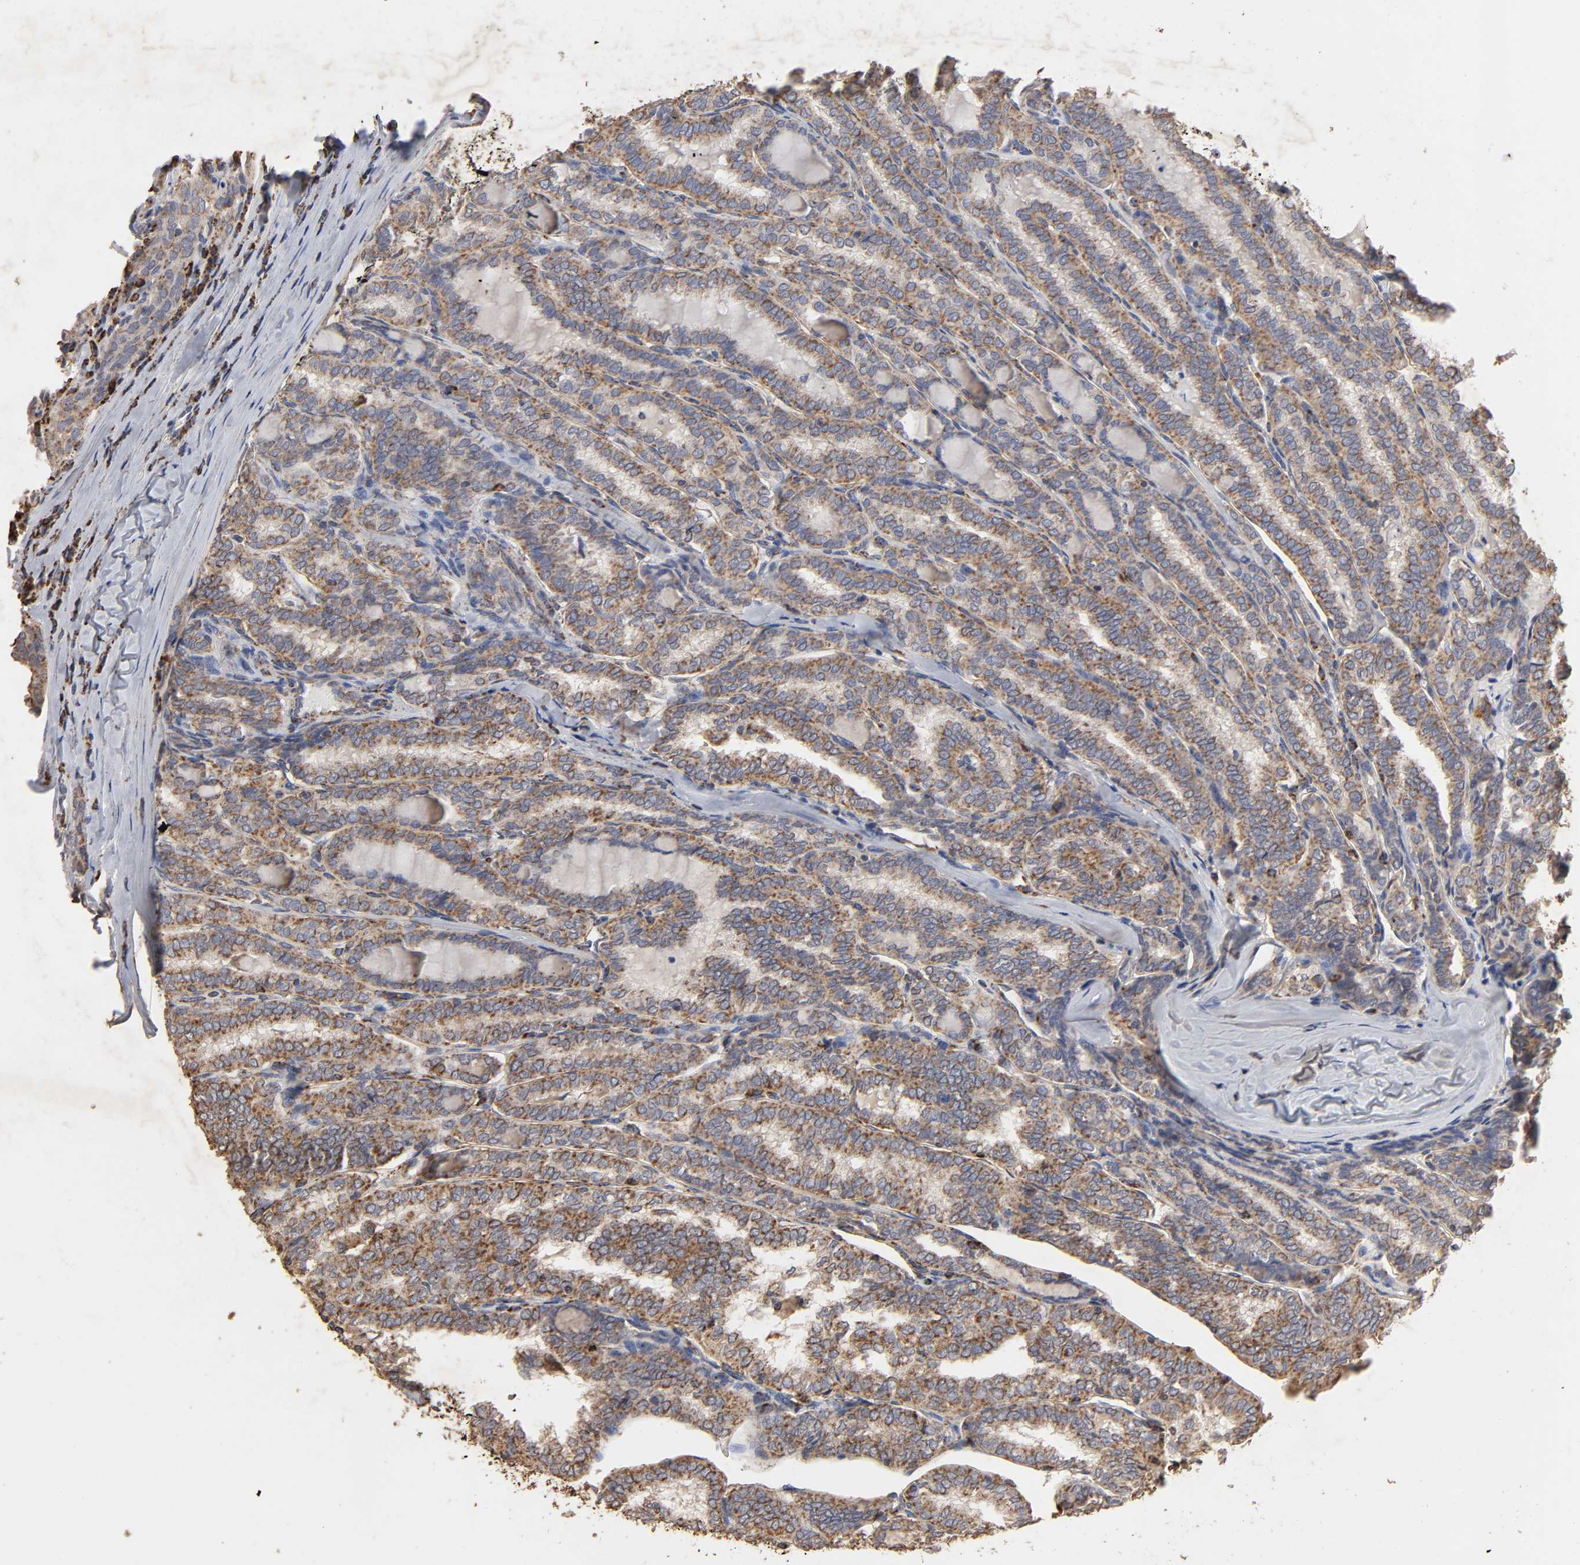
{"staining": {"intensity": "moderate", "quantity": ">75%", "location": "cytoplasmic/membranous"}, "tissue": "thyroid cancer", "cell_type": "Tumor cells", "image_type": "cancer", "snomed": [{"axis": "morphology", "description": "Papillary adenocarcinoma, NOS"}, {"axis": "topography", "description": "Thyroid gland"}], "caption": "IHC of human thyroid cancer (papillary adenocarcinoma) displays medium levels of moderate cytoplasmic/membranous expression in approximately >75% of tumor cells.", "gene": "CYCS", "patient": {"sex": "female", "age": 30}}